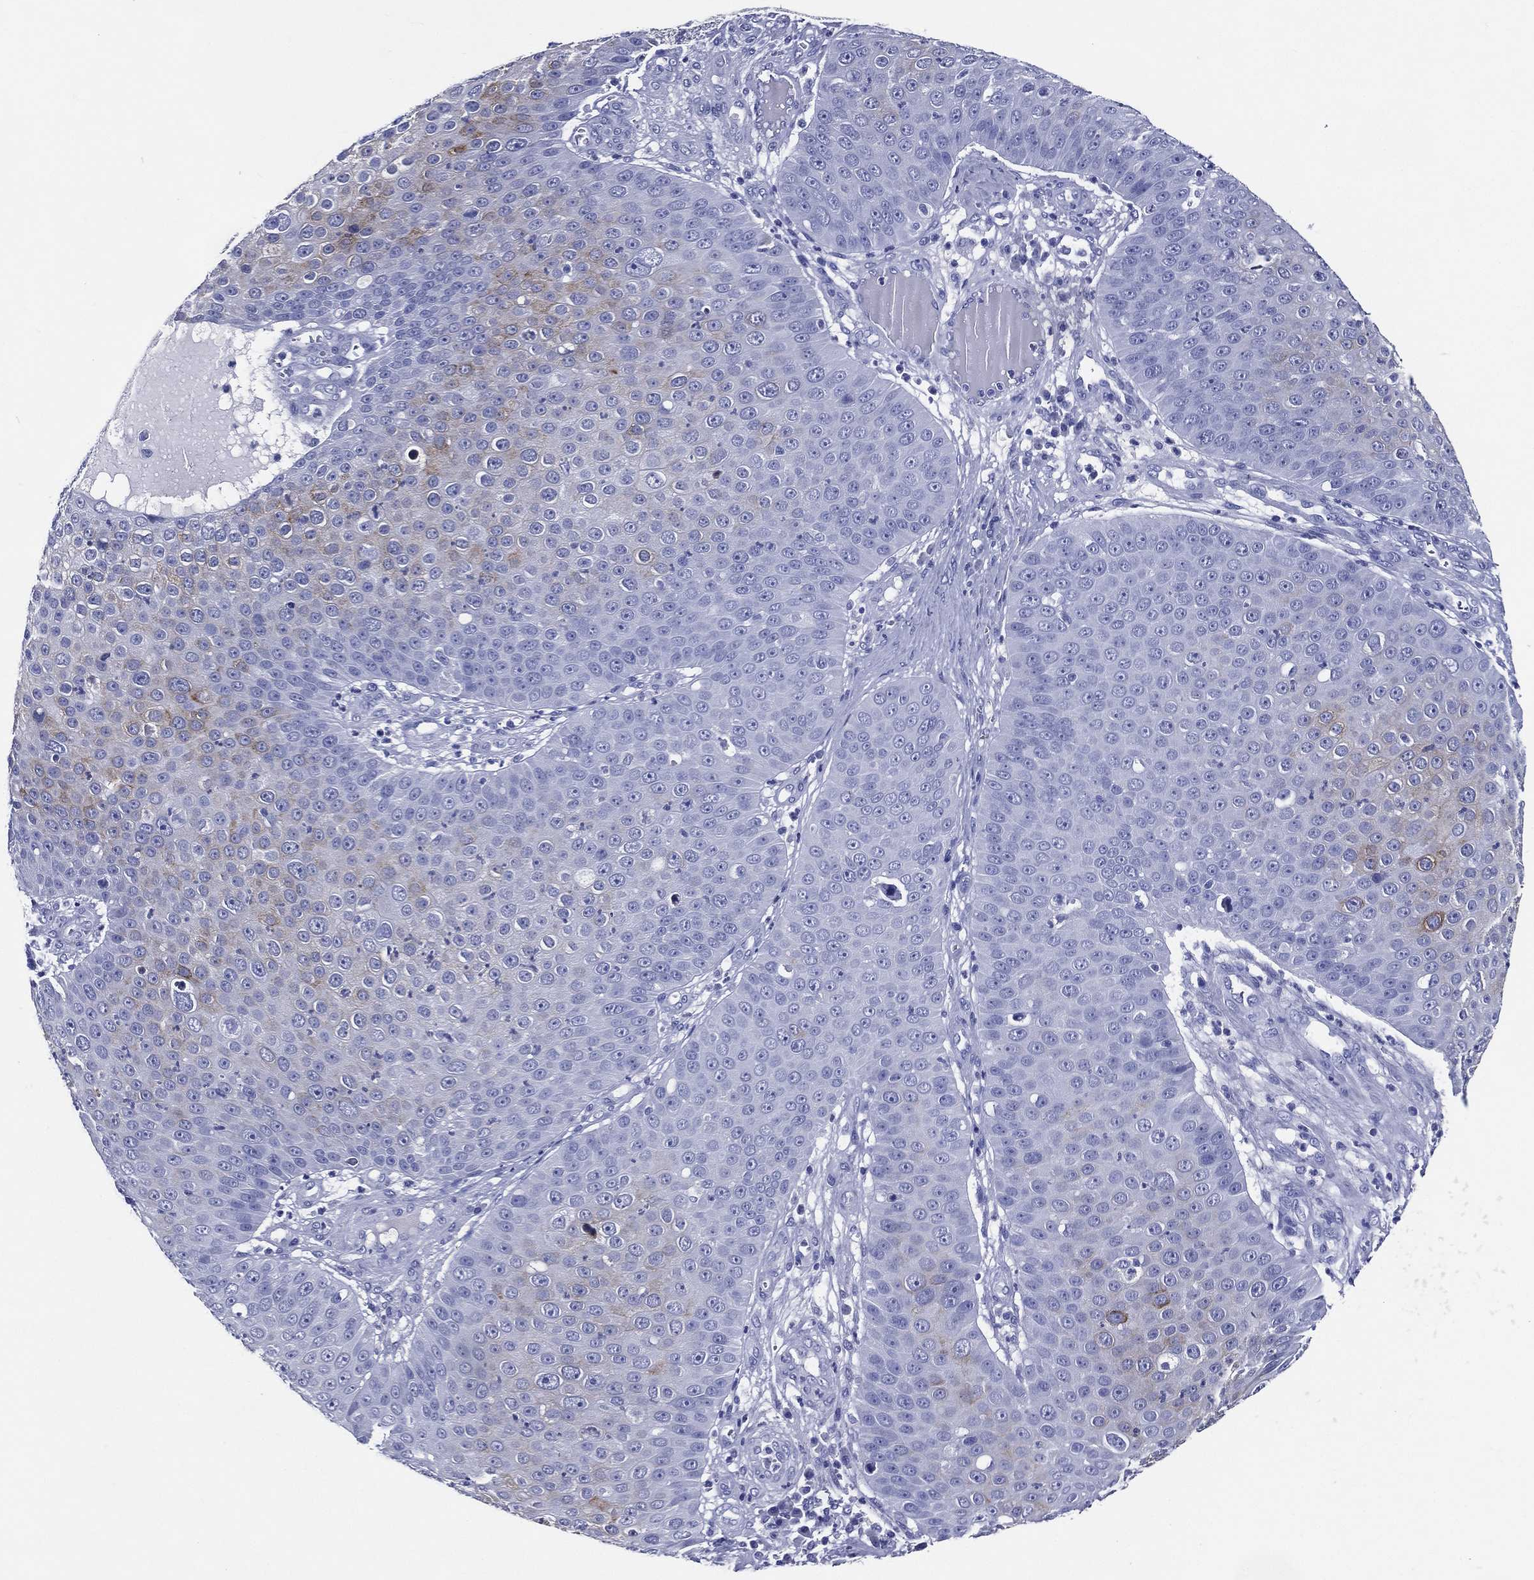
{"staining": {"intensity": "moderate", "quantity": "<25%", "location": "cytoplasmic/membranous"}, "tissue": "skin cancer", "cell_type": "Tumor cells", "image_type": "cancer", "snomed": [{"axis": "morphology", "description": "Squamous cell carcinoma, NOS"}, {"axis": "topography", "description": "Skin"}], "caption": "Skin squamous cell carcinoma stained with a protein marker reveals moderate staining in tumor cells.", "gene": "ACE2", "patient": {"sex": "male", "age": 71}}